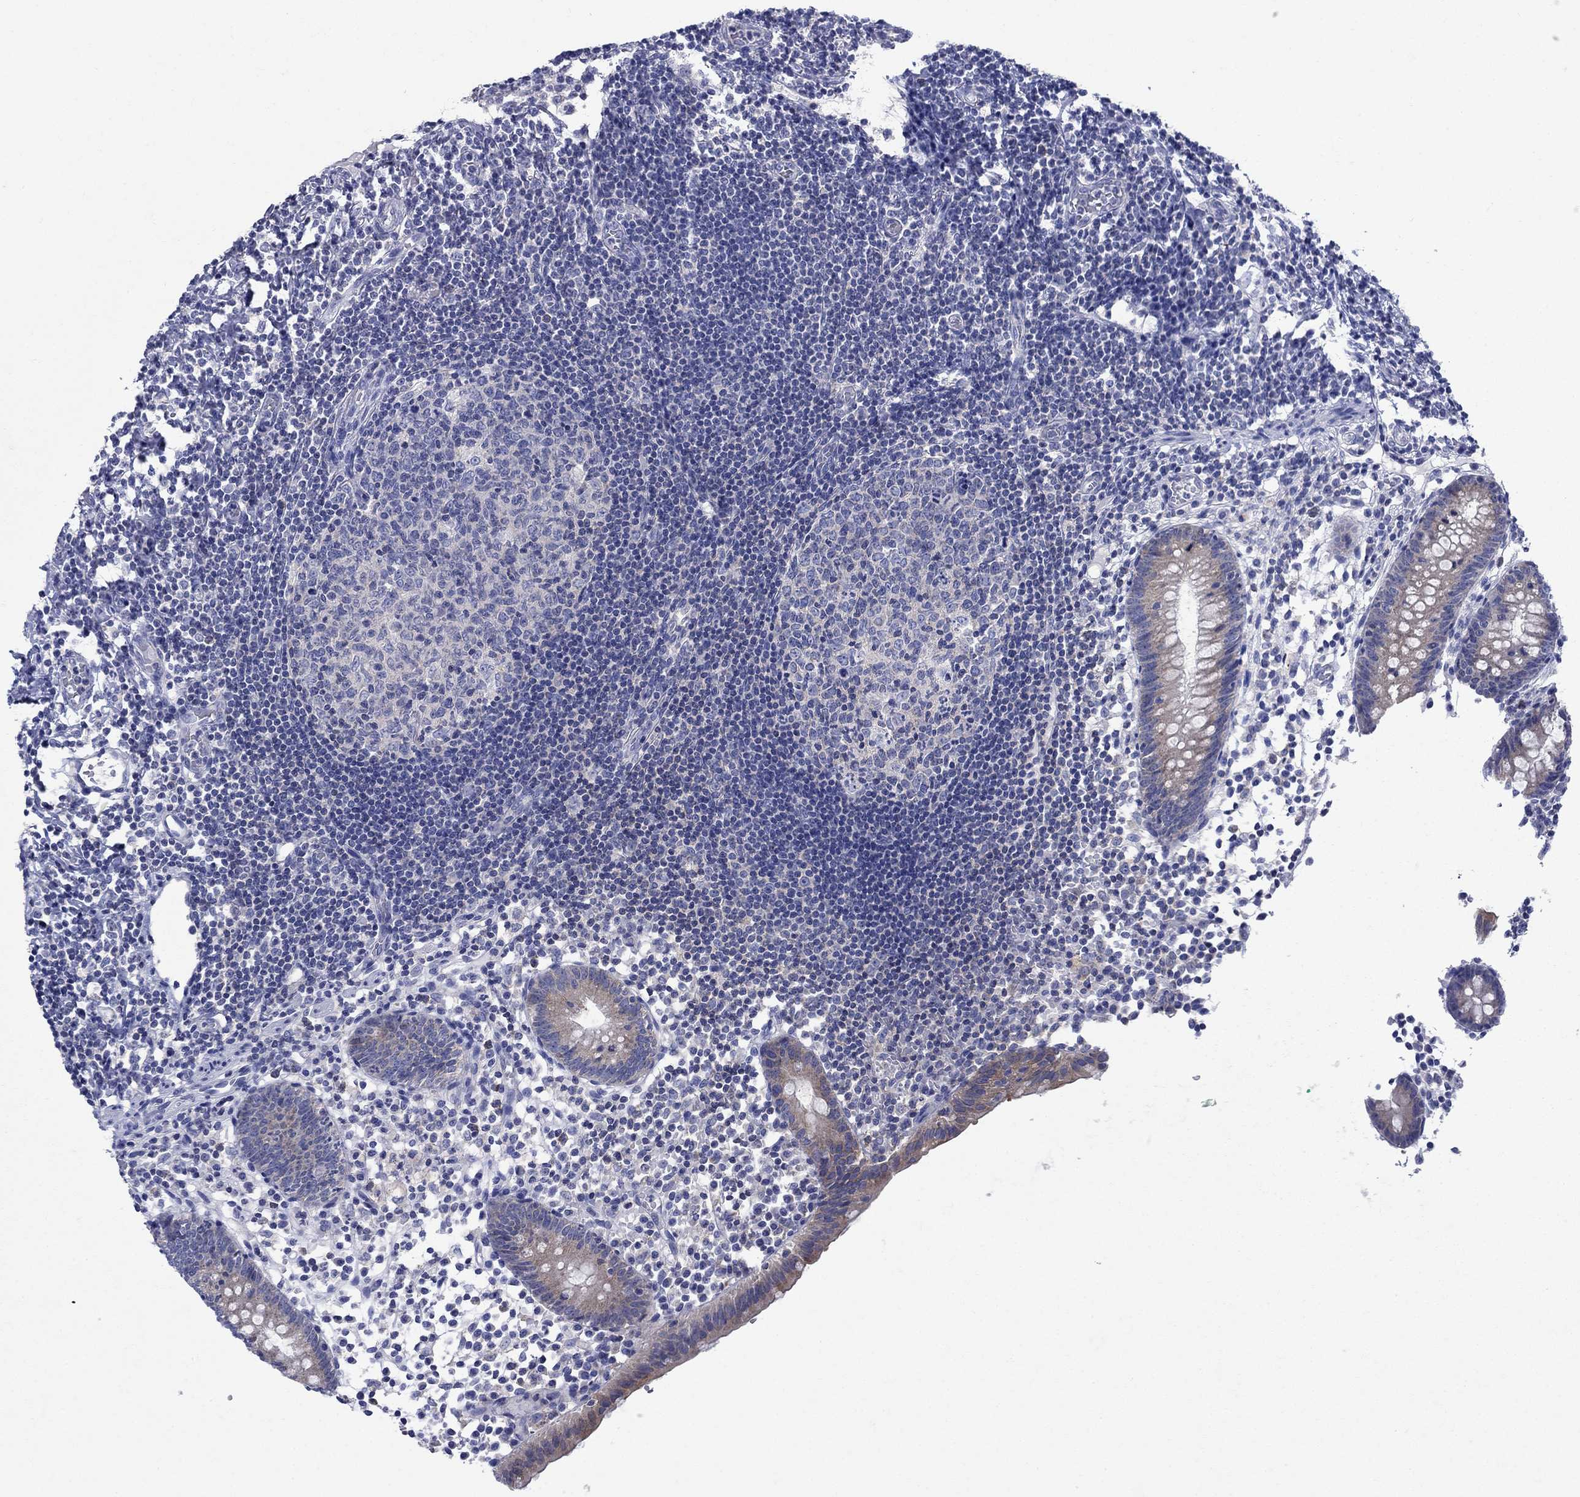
{"staining": {"intensity": "strong", "quantity": "<25%", "location": "cytoplasmic/membranous"}, "tissue": "appendix", "cell_type": "Glandular cells", "image_type": "normal", "snomed": [{"axis": "morphology", "description": "Normal tissue, NOS"}, {"axis": "topography", "description": "Appendix"}], "caption": "The immunohistochemical stain highlights strong cytoplasmic/membranous staining in glandular cells of normal appendix.", "gene": "SULT2B1", "patient": {"sex": "female", "age": 40}}